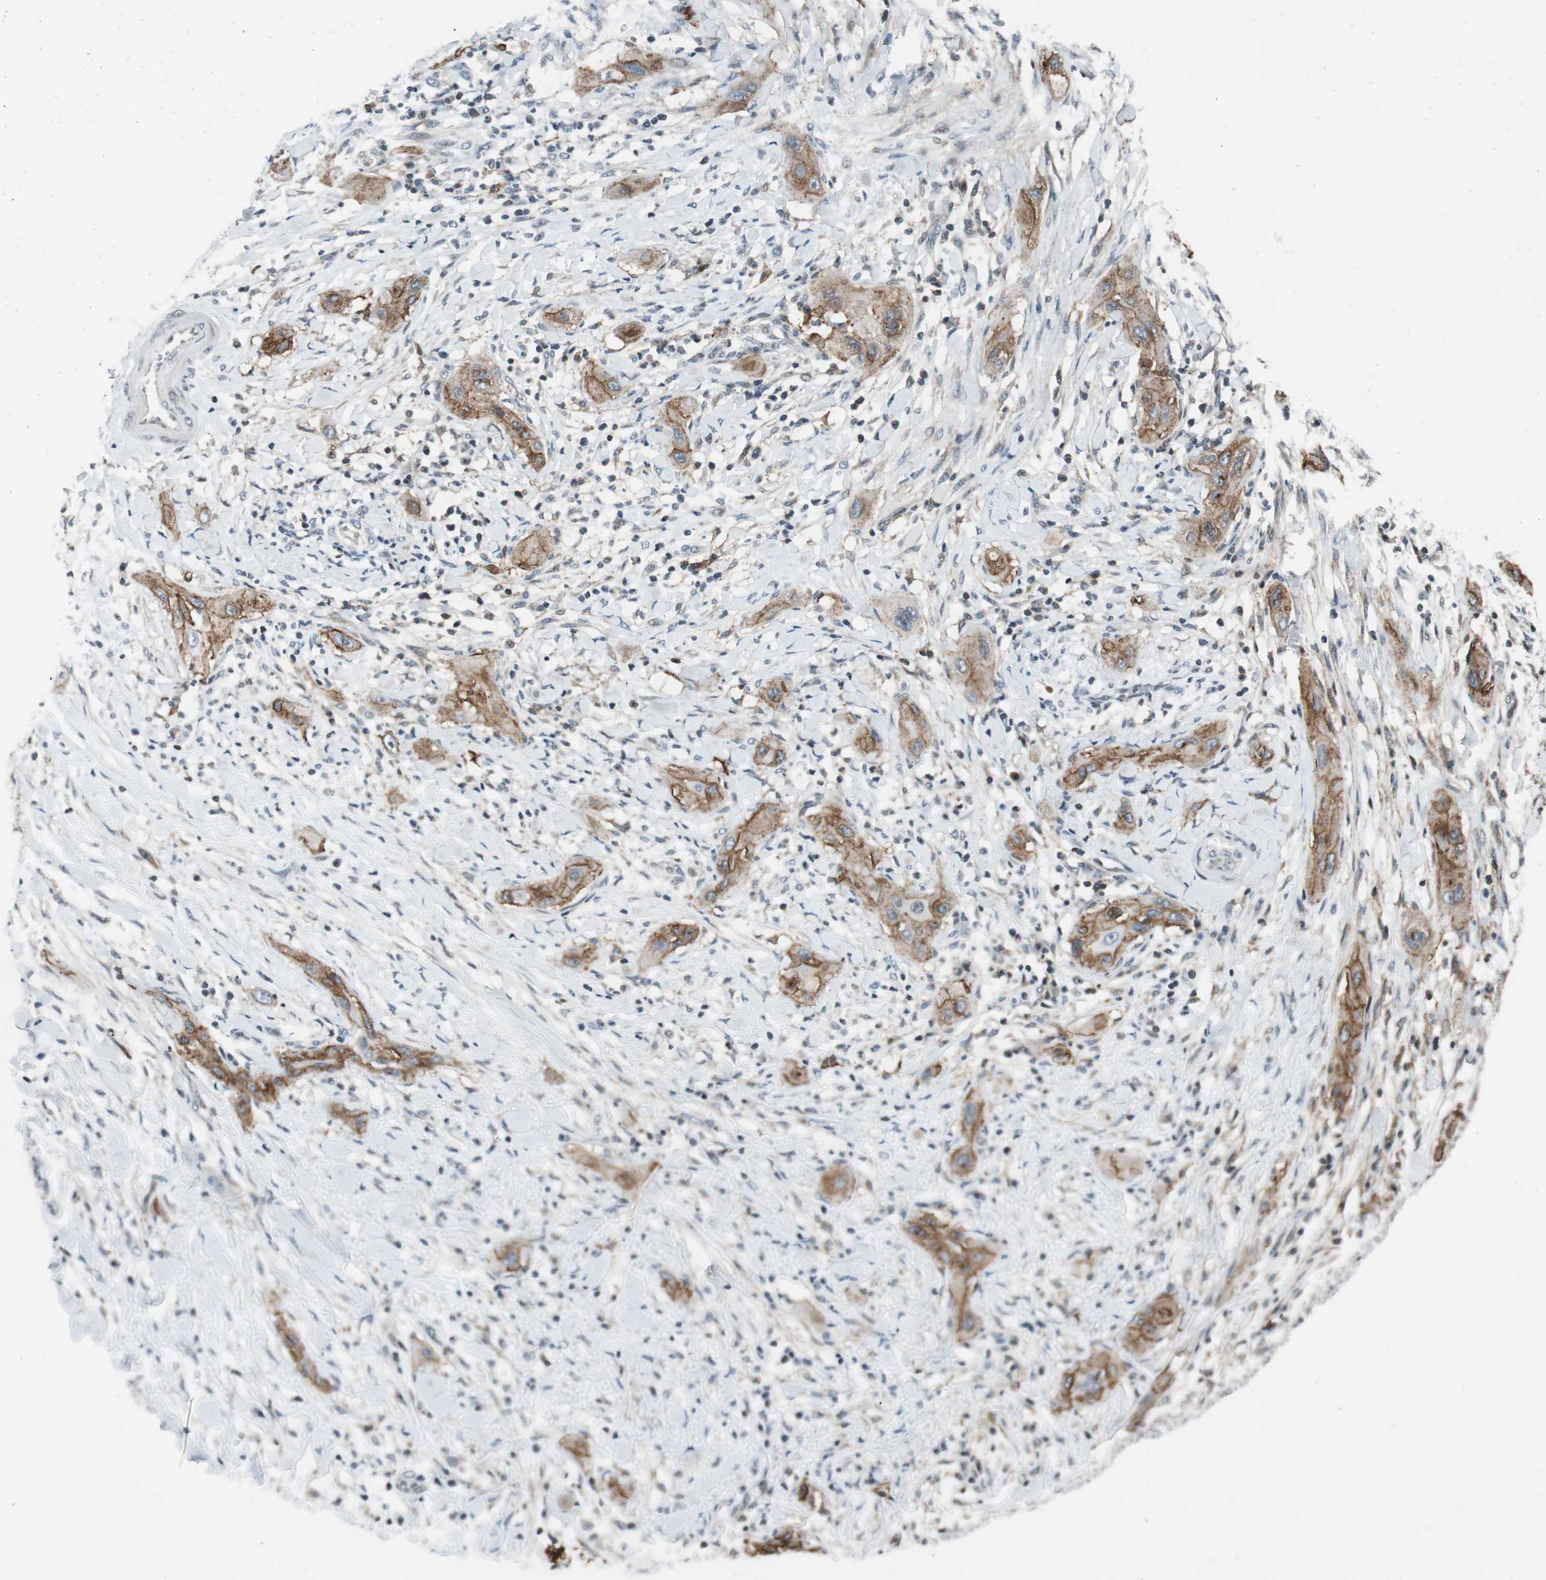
{"staining": {"intensity": "moderate", "quantity": ">75%", "location": "cytoplasmic/membranous"}, "tissue": "lung cancer", "cell_type": "Tumor cells", "image_type": "cancer", "snomed": [{"axis": "morphology", "description": "Squamous cell carcinoma, NOS"}, {"axis": "topography", "description": "Lung"}], "caption": "There is medium levels of moderate cytoplasmic/membranous expression in tumor cells of lung cancer (squamous cell carcinoma), as demonstrated by immunohistochemical staining (brown color).", "gene": "PDPN", "patient": {"sex": "female", "age": 47}}